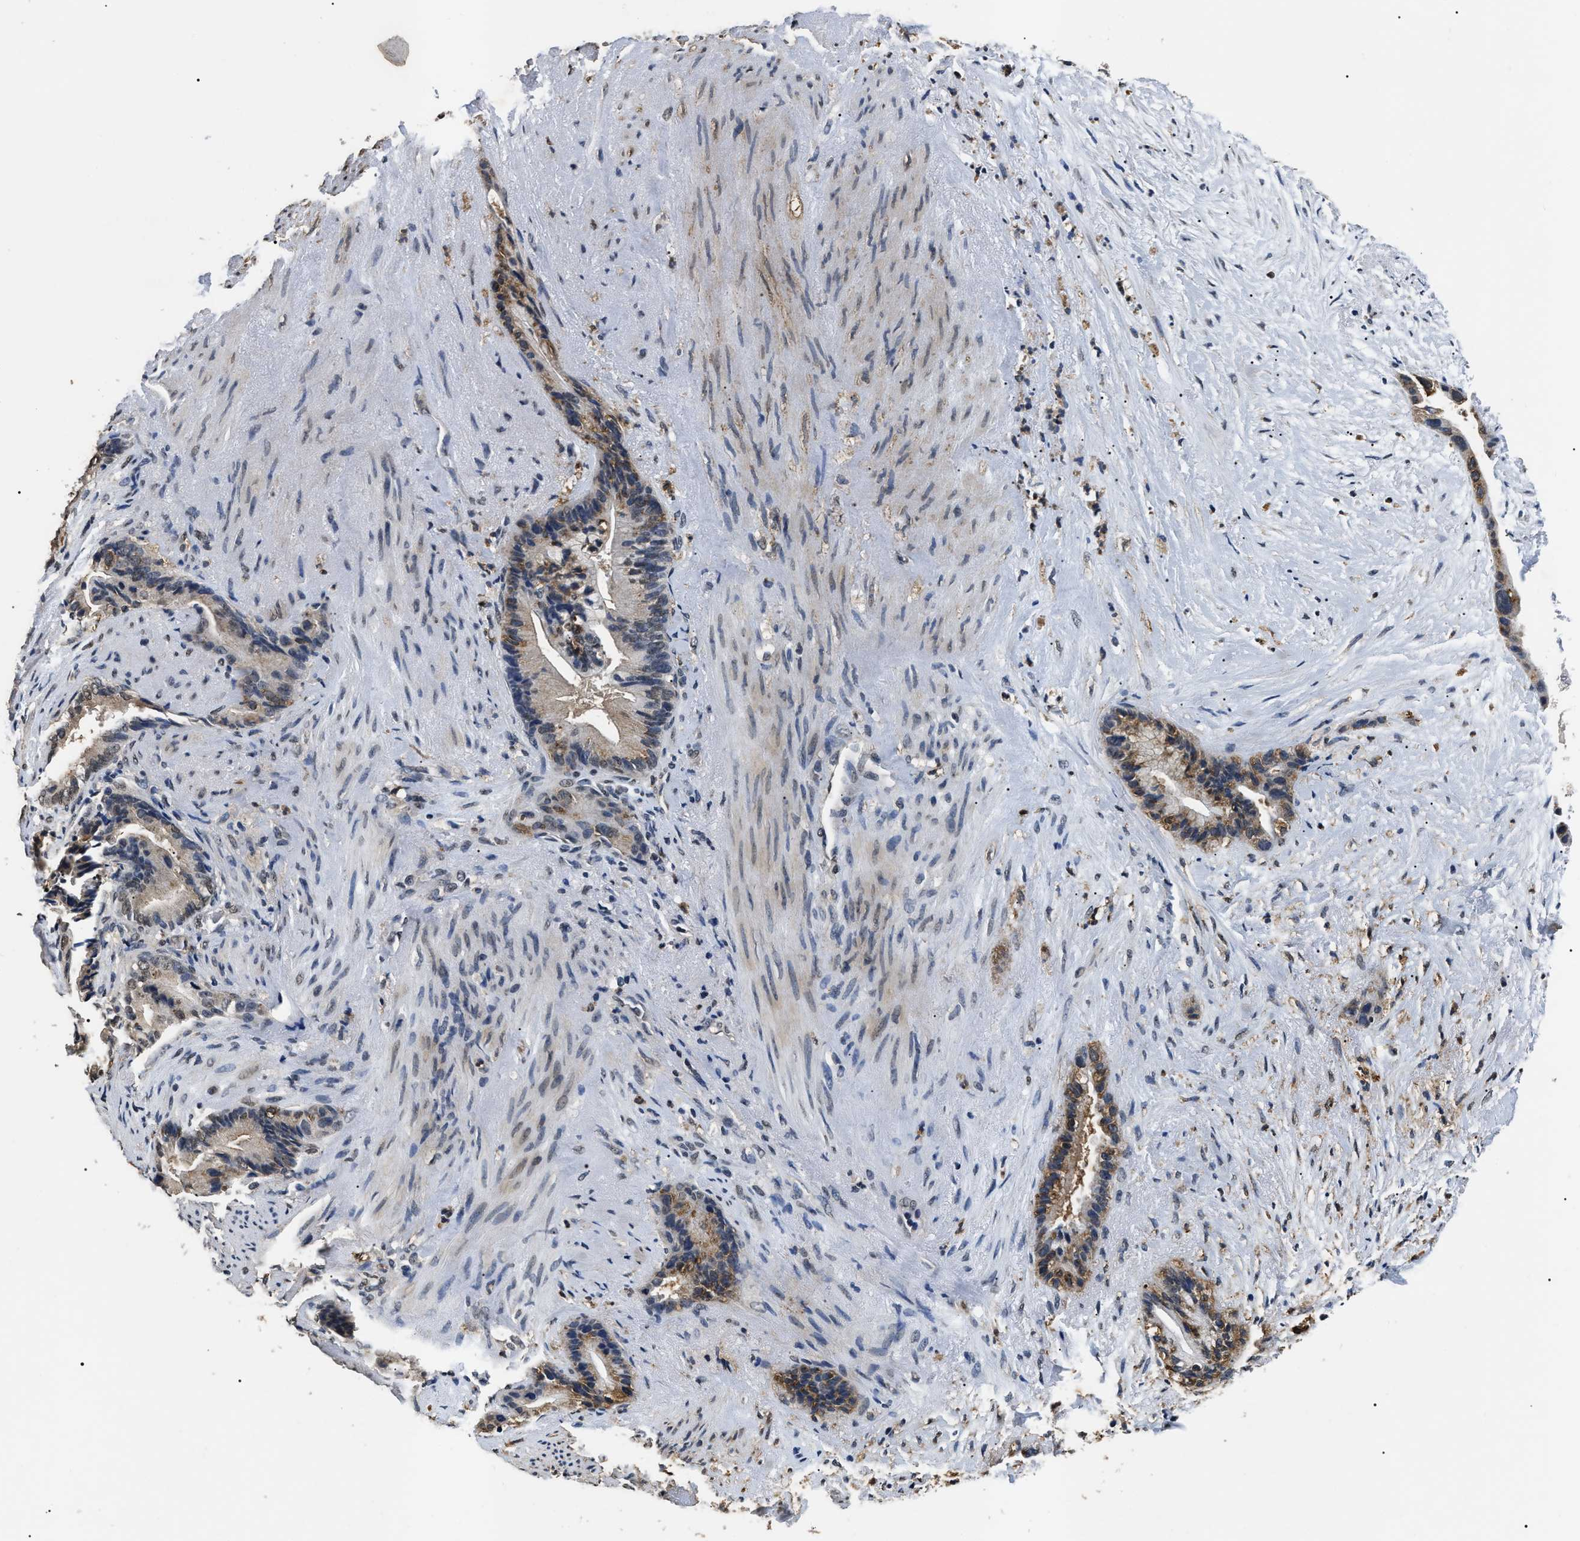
{"staining": {"intensity": "moderate", "quantity": "25%-75%", "location": "cytoplasmic/membranous,nuclear"}, "tissue": "liver cancer", "cell_type": "Tumor cells", "image_type": "cancer", "snomed": [{"axis": "morphology", "description": "Cholangiocarcinoma"}, {"axis": "topography", "description": "Liver"}], "caption": "DAB immunohistochemical staining of human liver cancer (cholangiocarcinoma) displays moderate cytoplasmic/membranous and nuclear protein expression in about 25%-75% of tumor cells.", "gene": "ANP32E", "patient": {"sex": "female", "age": 55}}